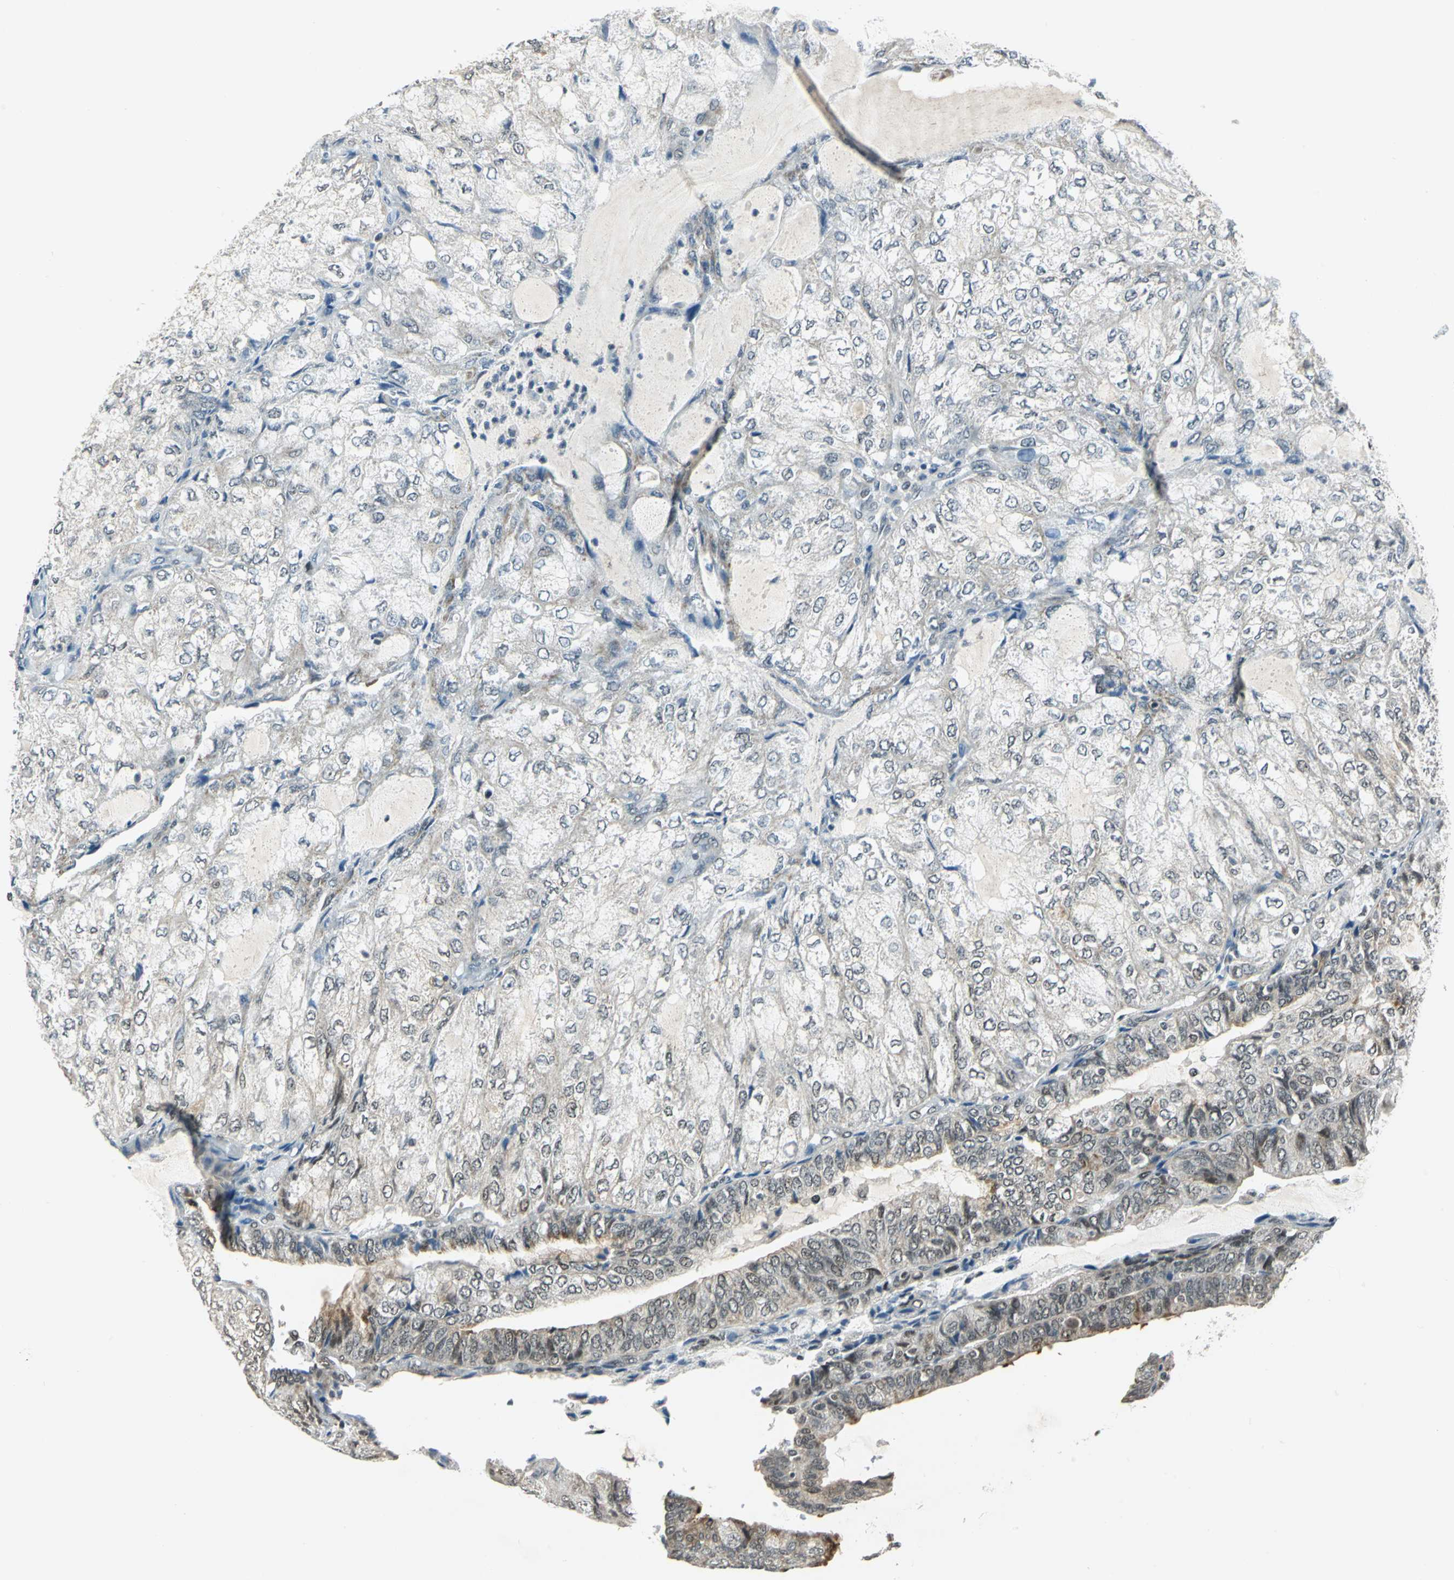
{"staining": {"intensity": "moderate", "quantity": "25%-75%", "location": "cytoplasmic/membranous"}, "tissue": "endometrial cancer", "cell_type": "Tumor cells", "image_type": "cancer", "snomed": [{"axis": "morphology", "description": "Adenocarcinoma, NOS"}, {"axis": "topography", "description": "Endometrium"}], "caption": "Immunohistochemical staining of adenocarcinoma (endometrial) exhibits medium levels of moderate cytoplasmic/membranous protein staining in about 25%-75% of tumor cells. The protein is stained brown, and the nuclei are stained in blue (DAB (3,3'-diaminobenzidine) IHC with brightfield microscopy, high magnification).", "gene": "MTA1", "patient": {"sex": "female", "age": 81}}